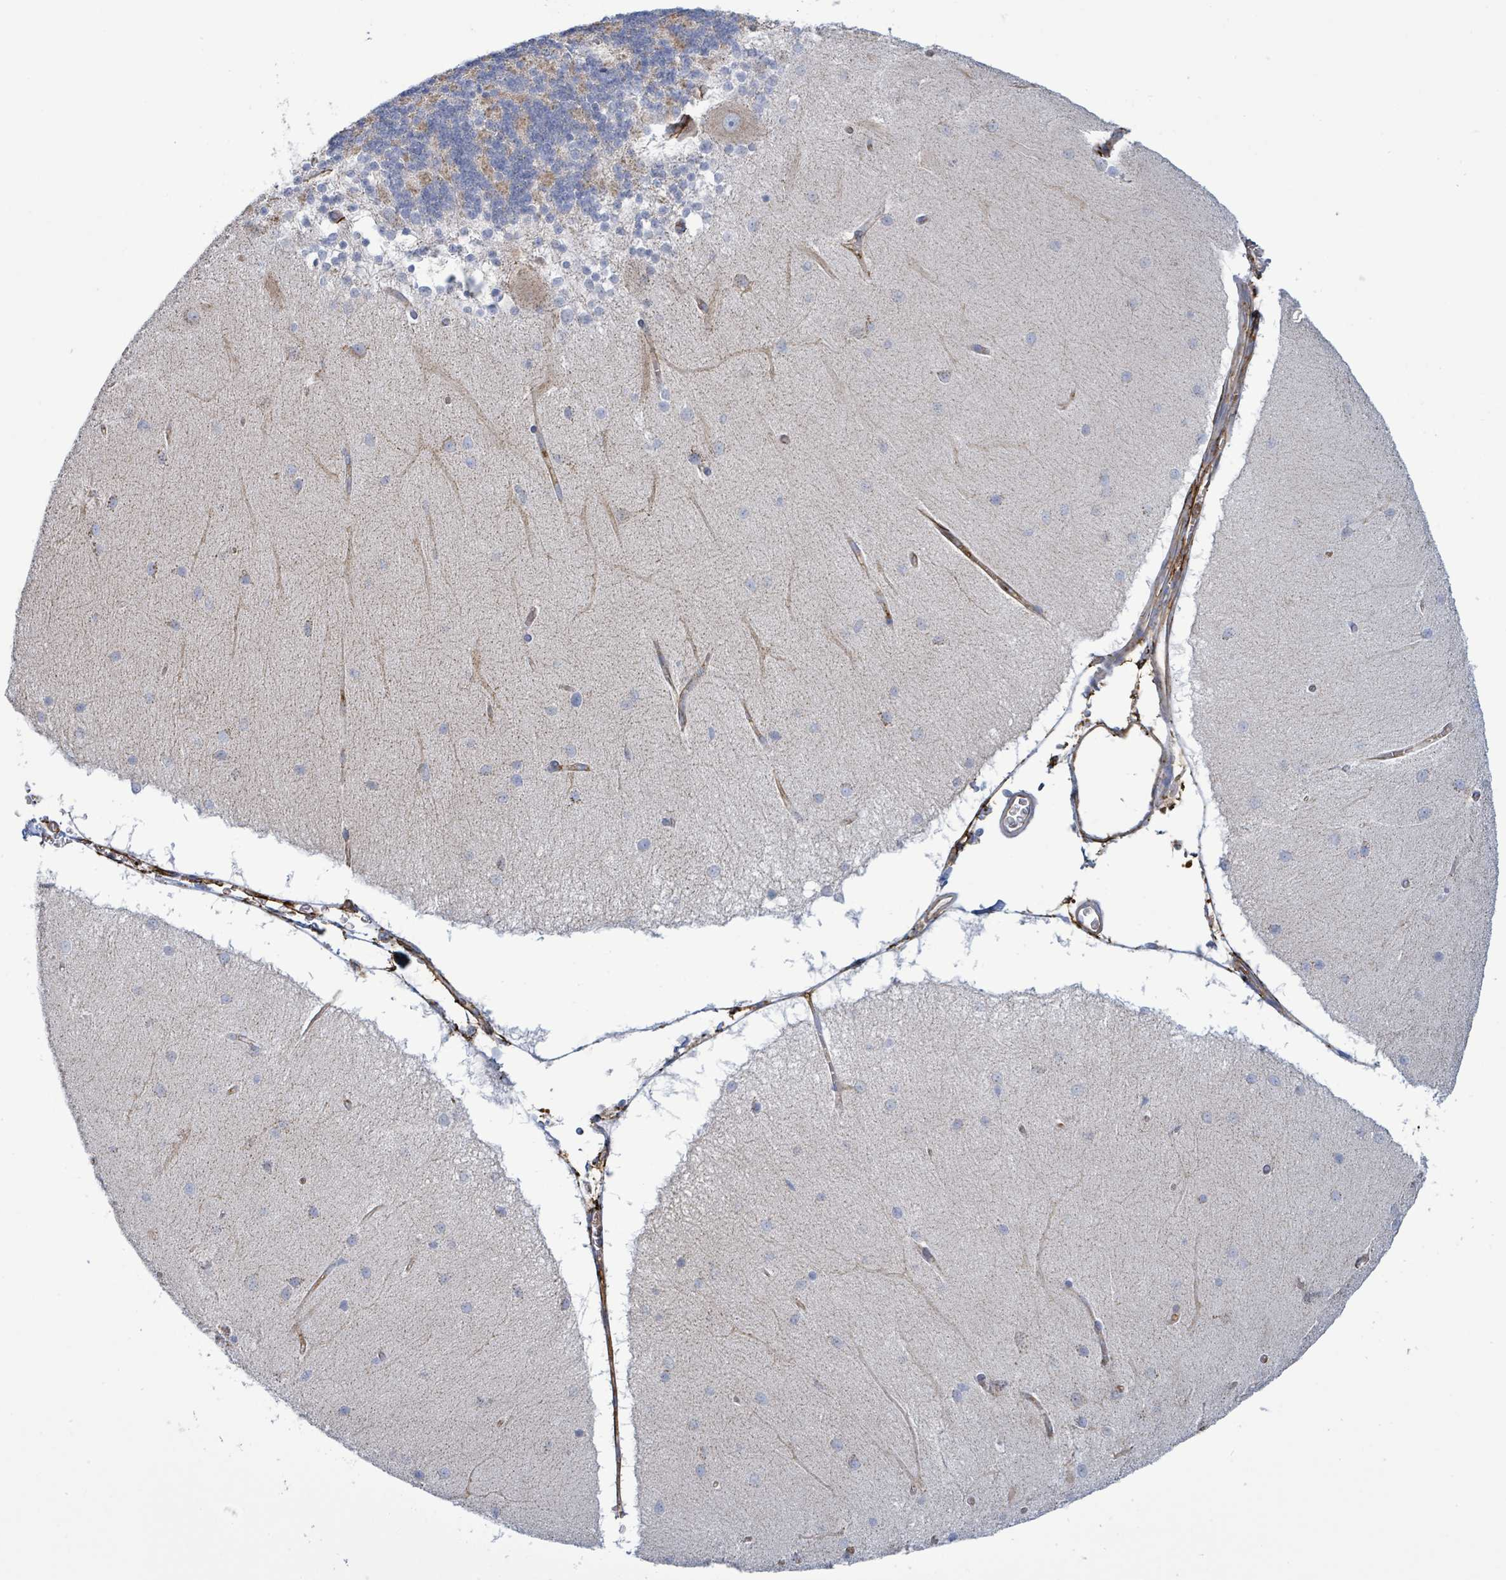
{"staining": {"intensity": "weak", "quantity": "25%-75%", "location": "cytoplasmic/membranous"}, "tissue": "cerebellum", "cell_type": "Cells in granular layer", "image_type": "normal", "snomed": [{"axis": "morphology", "description": "Normal tissue, NOS"}, {"axis": "topography", "description": "Cerebellum"}], "caption": "IHC micrograph of benign cerebellum stained for a protein (brown), which exhibits low levels of weak cytoplasmic/membranous staining in approximately 25%-75% of cells in granular layer.", "gene": "EGFL7", "patient": {"sex": "female", "age": 54}}